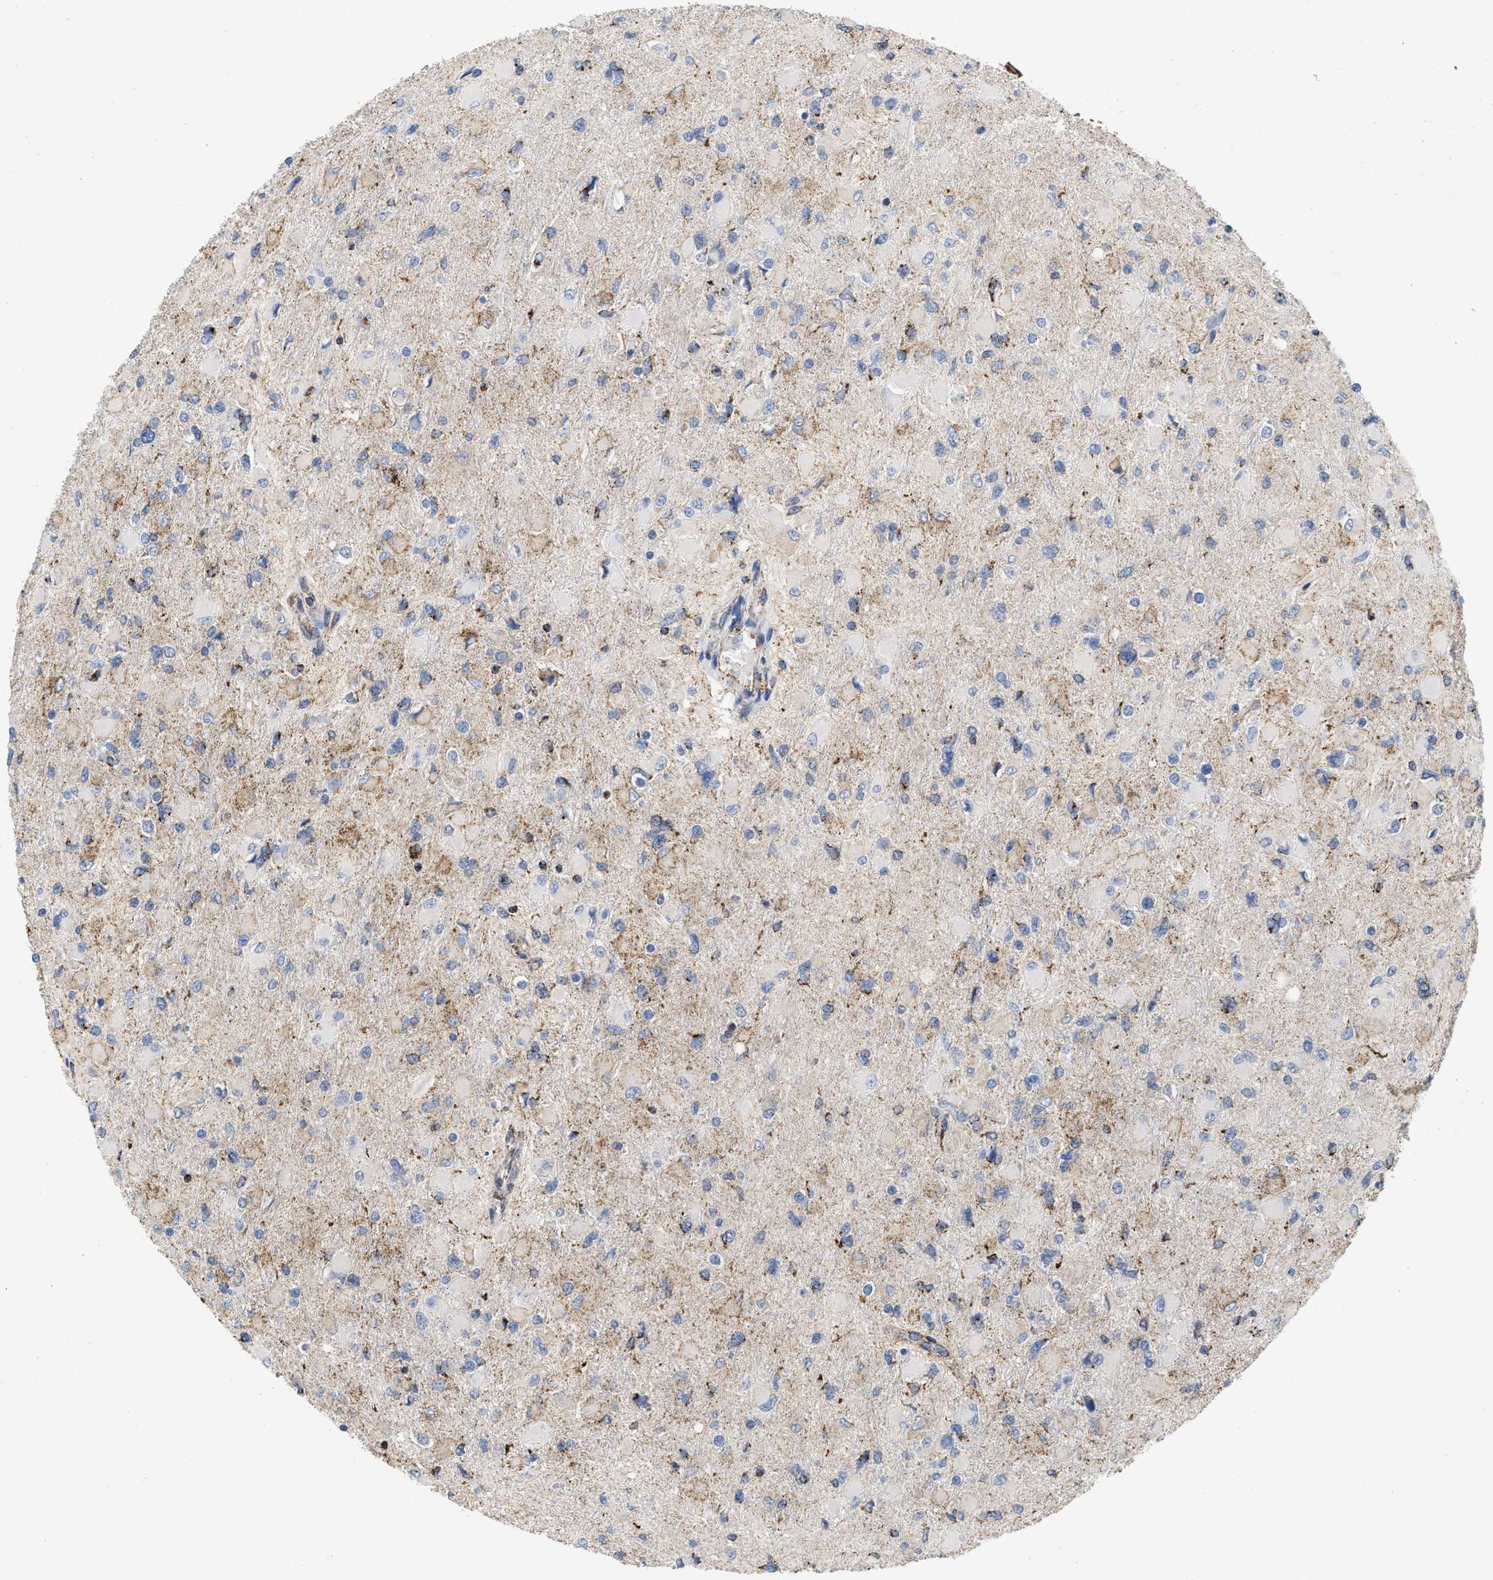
{"staining": {"intensity": "moderate", "quantity": "<25%", "location": "cytoplasmic/membranous"}, "tissue": "glioma", "cell_type": "Tumor cells", "image_type": "cancer", "snomed": [{"axis": "morphology", "description": "Glioma, malignant, High grade"}, {"axis": "topography", "description": "Cerebral cortex"}], "caption": "Glioma stained with IHC reveals moderate cytoplasmic/membranous expression in about <25% of tumor cells. The protein is shown in brown color, while the nuclei are stained blue.", "gene": "GRB10", "patient": {"sex": "female", "age": 36}}